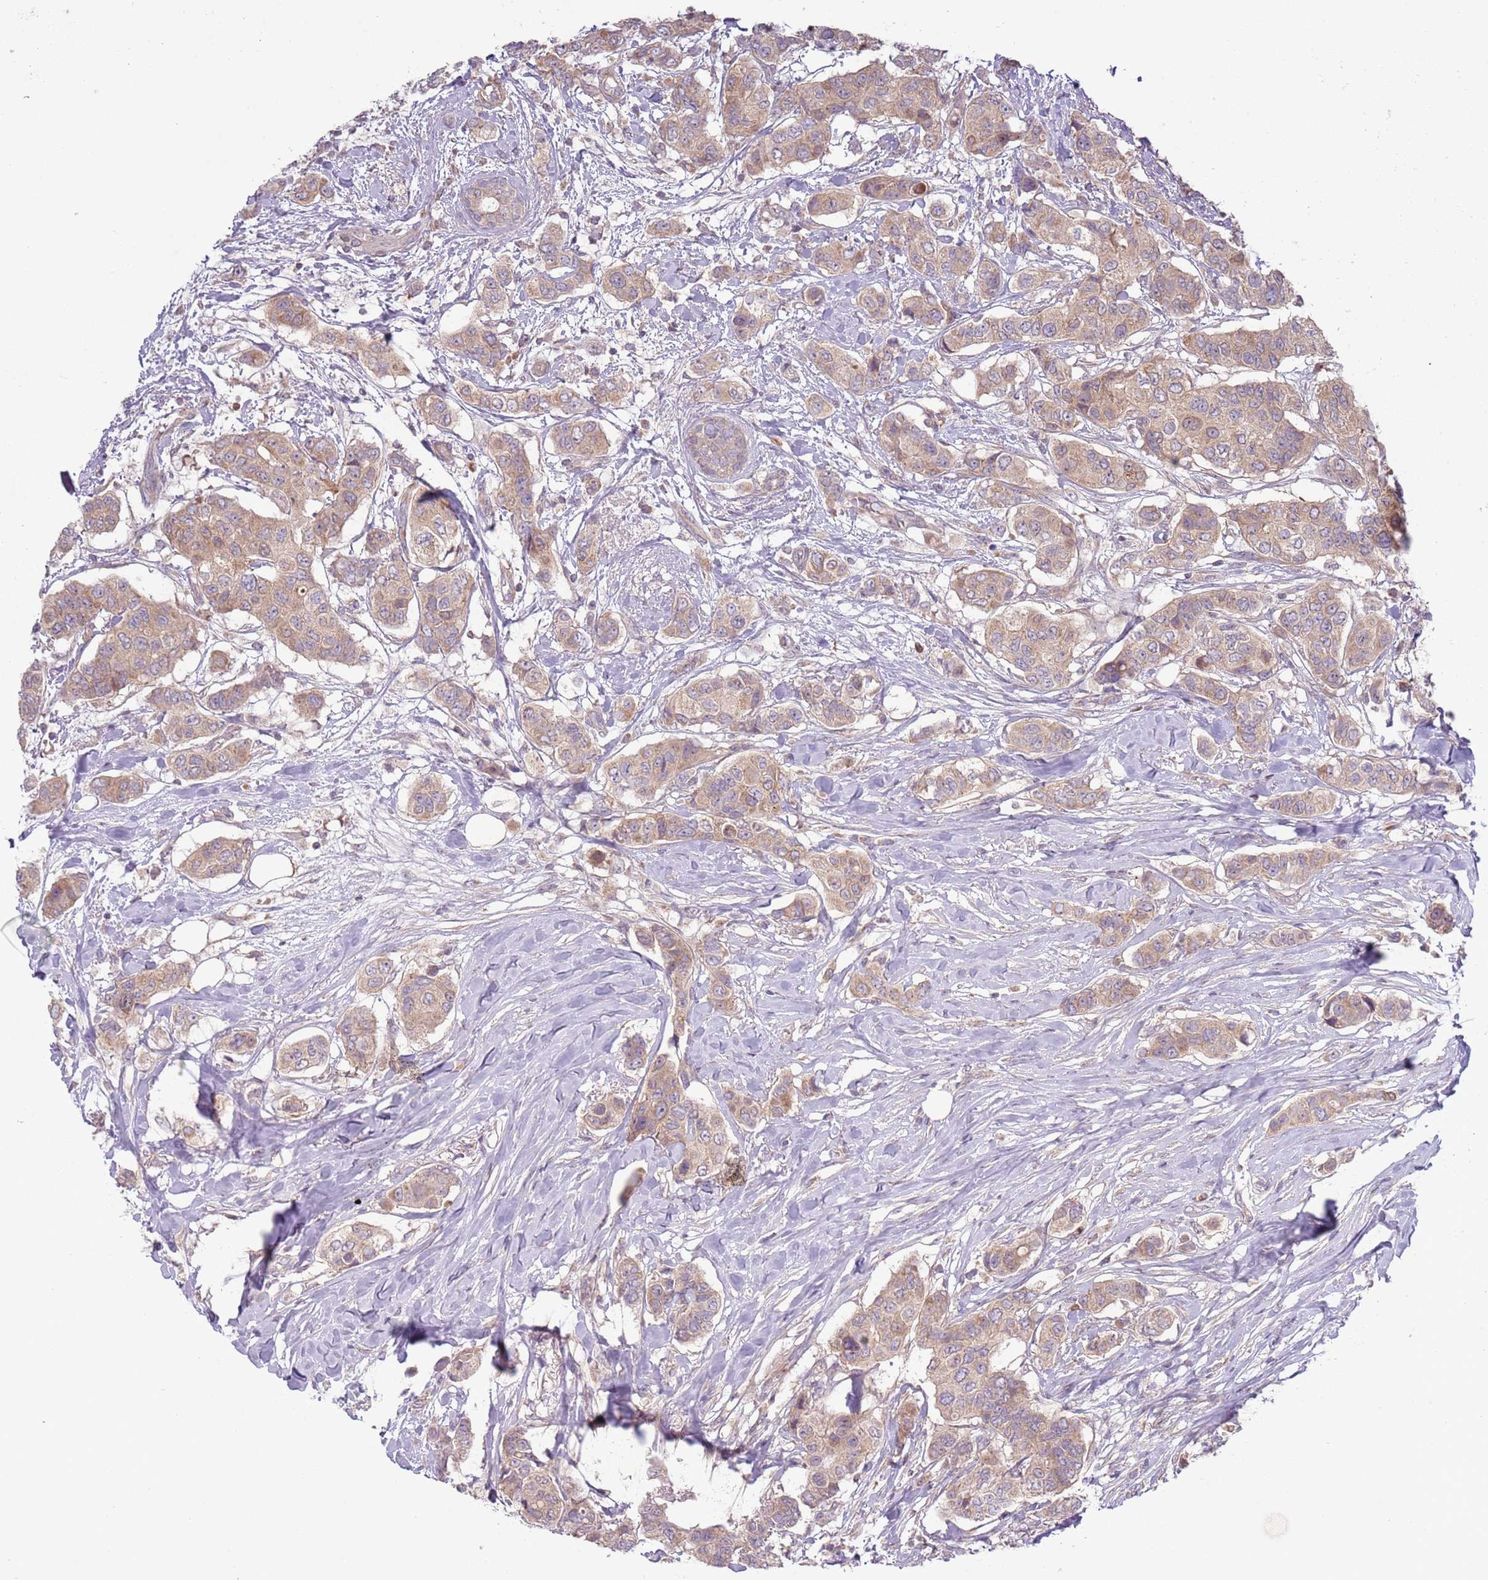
{"staining": {"intensity": "moderate", "quantity": ">75%", "location": "cytoplasmic/membranous"}, "tissue": "breast cancer", "cell_type": "Tumor cells", "image_type": "cancer", "snomed": [{"axis": "morphology", "description": "Lobular carcinoma"}, {"axis": "topography", "description": "Breast"}], "caption": "DAB (3,3'-diaminobenzidine) immunohistochemical staining of breast lobular carcinoma shows moderate cytoplasmic/membranous protein expression in approximately >75% of tumor cells.", "gene": "DTD2", "patient": {"sex": "female", "age": 51}}